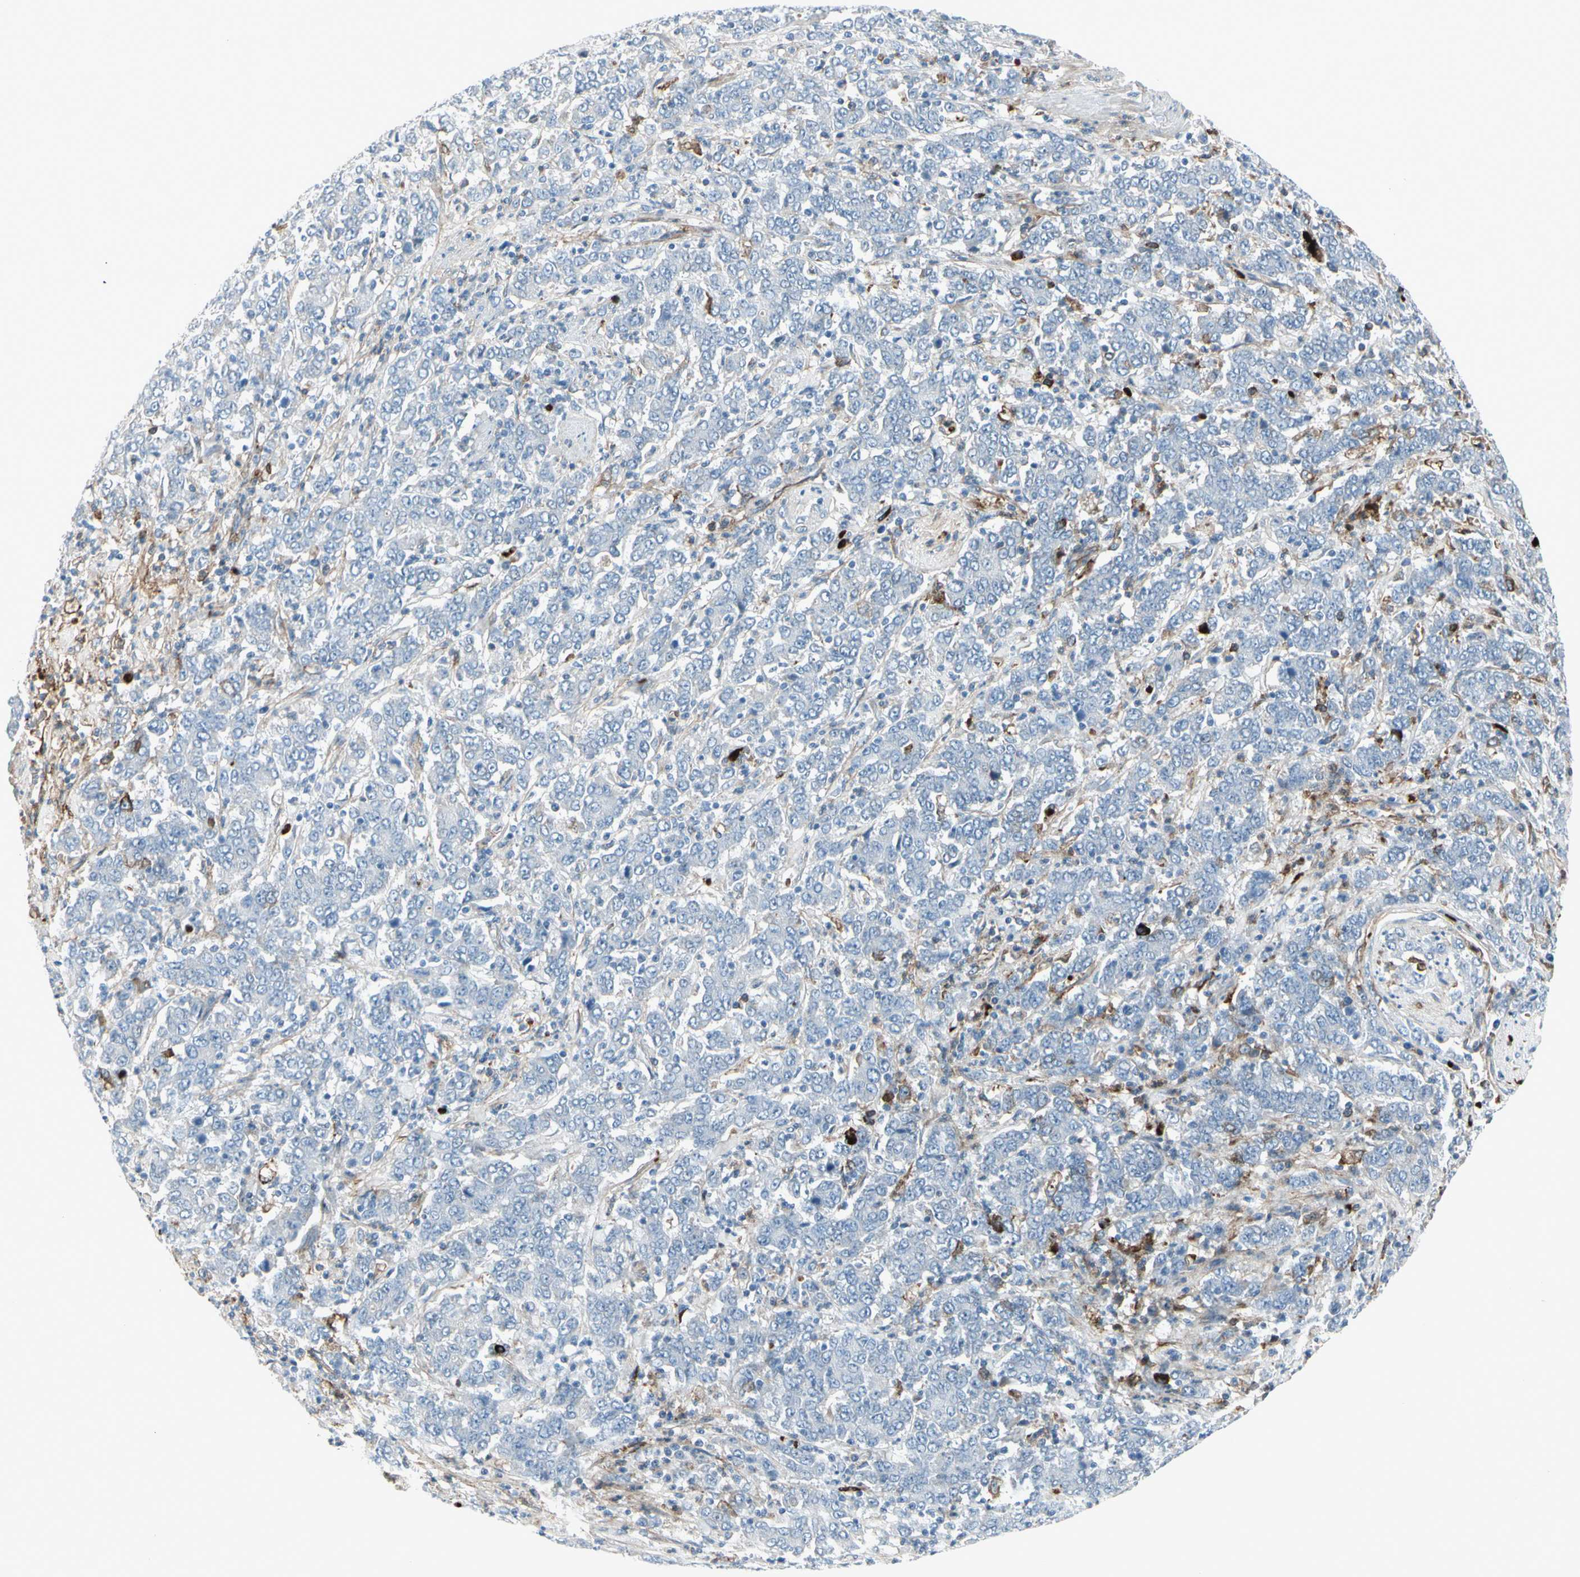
{"staining": {"intensity": "negative", "quantity": "none", "location": "none"}, "tissue": "stomach cancer", "cell_type": "Tumor cells", "image_type": "cancer", "snomed": [{"axis": "morphology", "description": "Adenocarcinoma, NOS"}, {"axis": "topography", "description": "Stomach, lower"}], "caption": "Immunohistochemistry (IHC) of human stomach cancer (adenocarcinoma) demonstrates no staining in tumor cells. (Brightfield microscopy of DAB (3,3'-diaminobenzidine) immunohistochemistry at high magnification).", "gene": "IGHG1", "patient": {"sex": "female", "age": 71}}